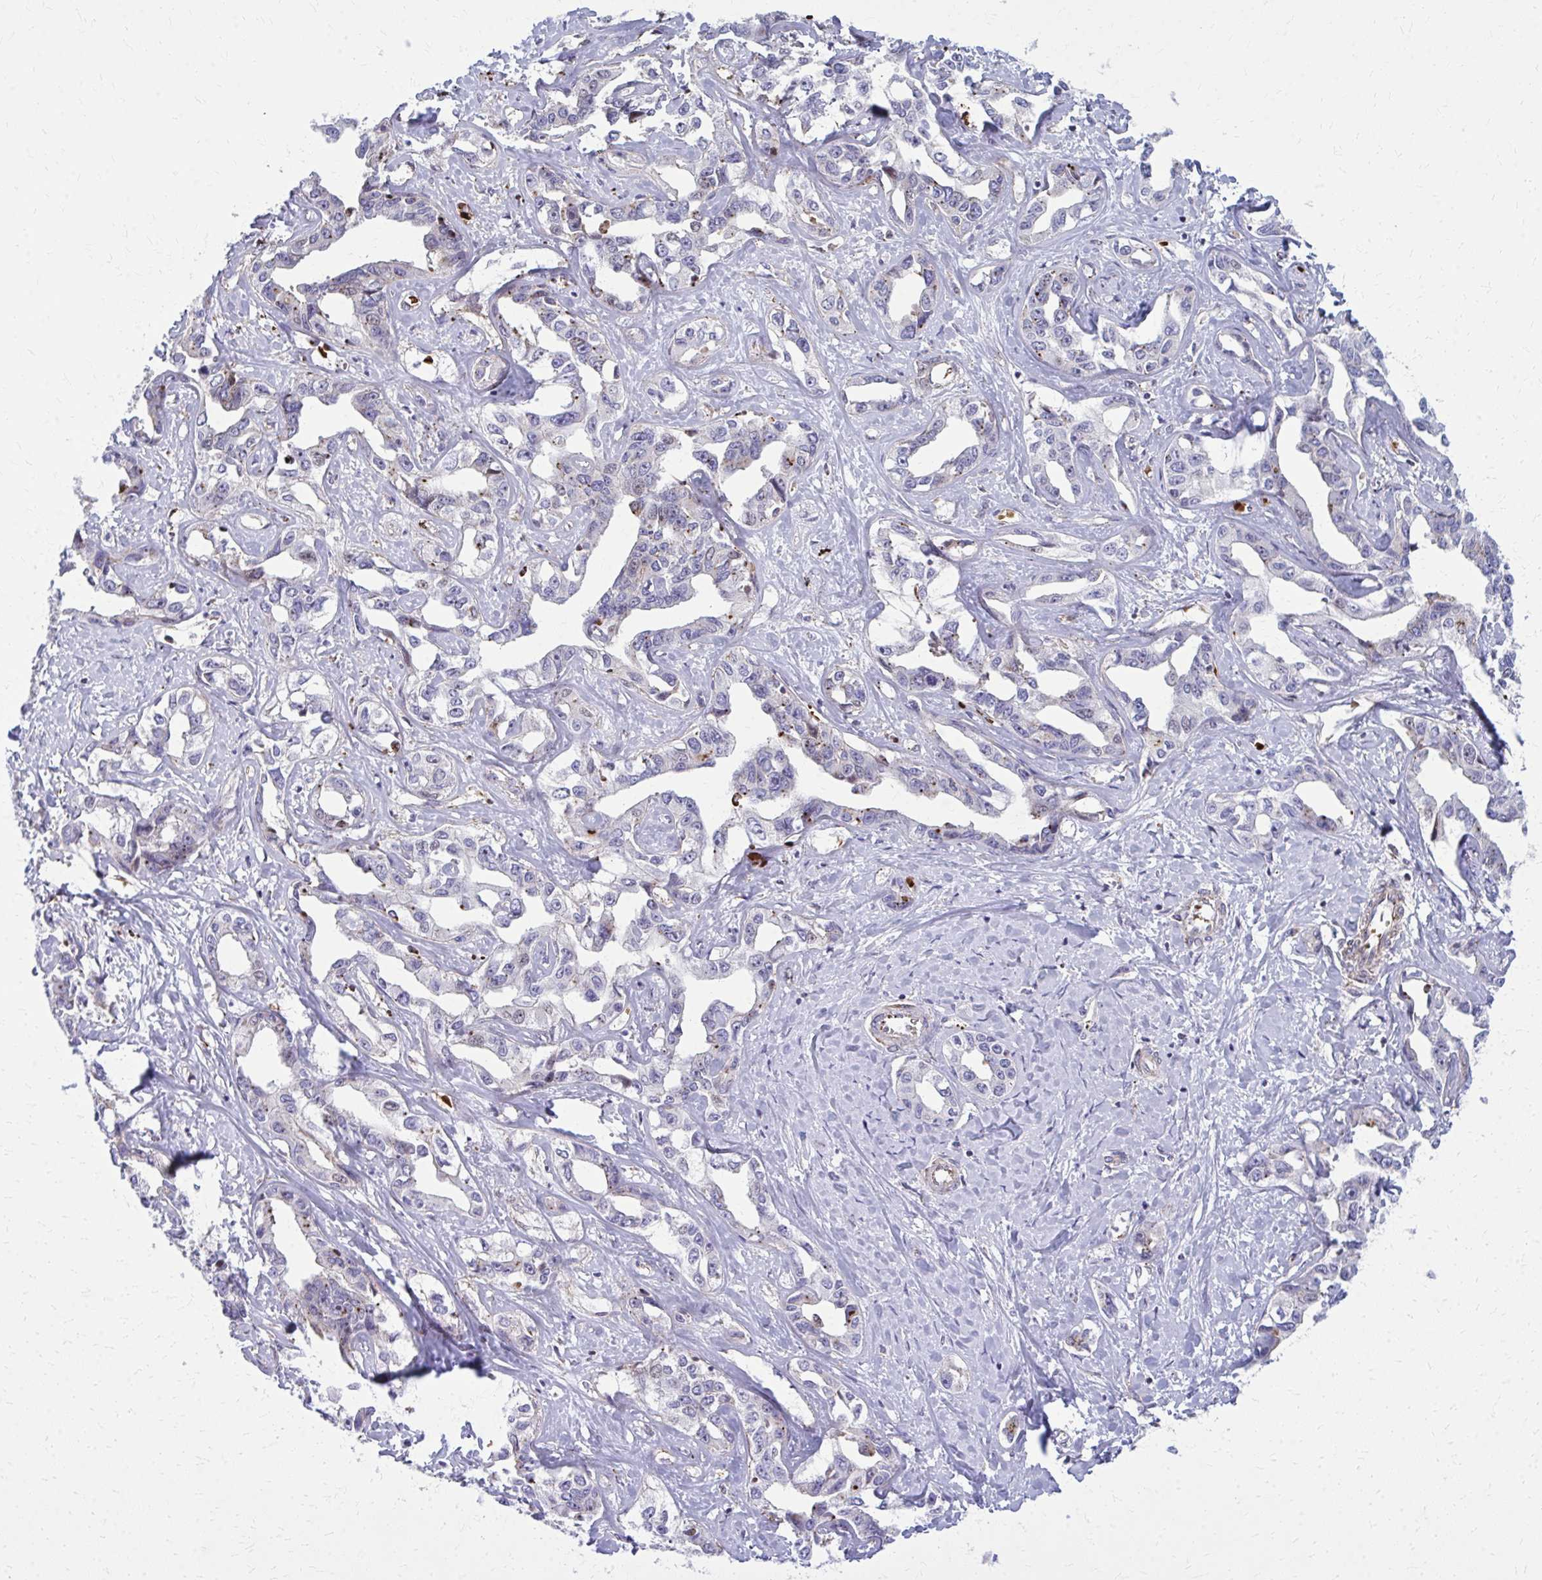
{"staining": {"intensity": "moderate", "quantity": "<25%", "location": "cytoplasmic/membranous"}, "tissue": "liver cancer", "cell_type": "Tumor cells", "image_type": "cancer", "snomed": [{"axis": "morphology", "description": "Cholangiocarcinoma"}, {"axis": "topography", "description": "Liver"}], "caption": "A high-resolution image shows immunohistochemistry staining of liver cancer, which displays moderate cytoplasmic/membranous positivity in approximately <25% of tumor cells. (Brightfield microscopy of DAB IHC at high magnification).", "gene": "LRRC4B", "patient": {"sex": "male", "age": 59}}